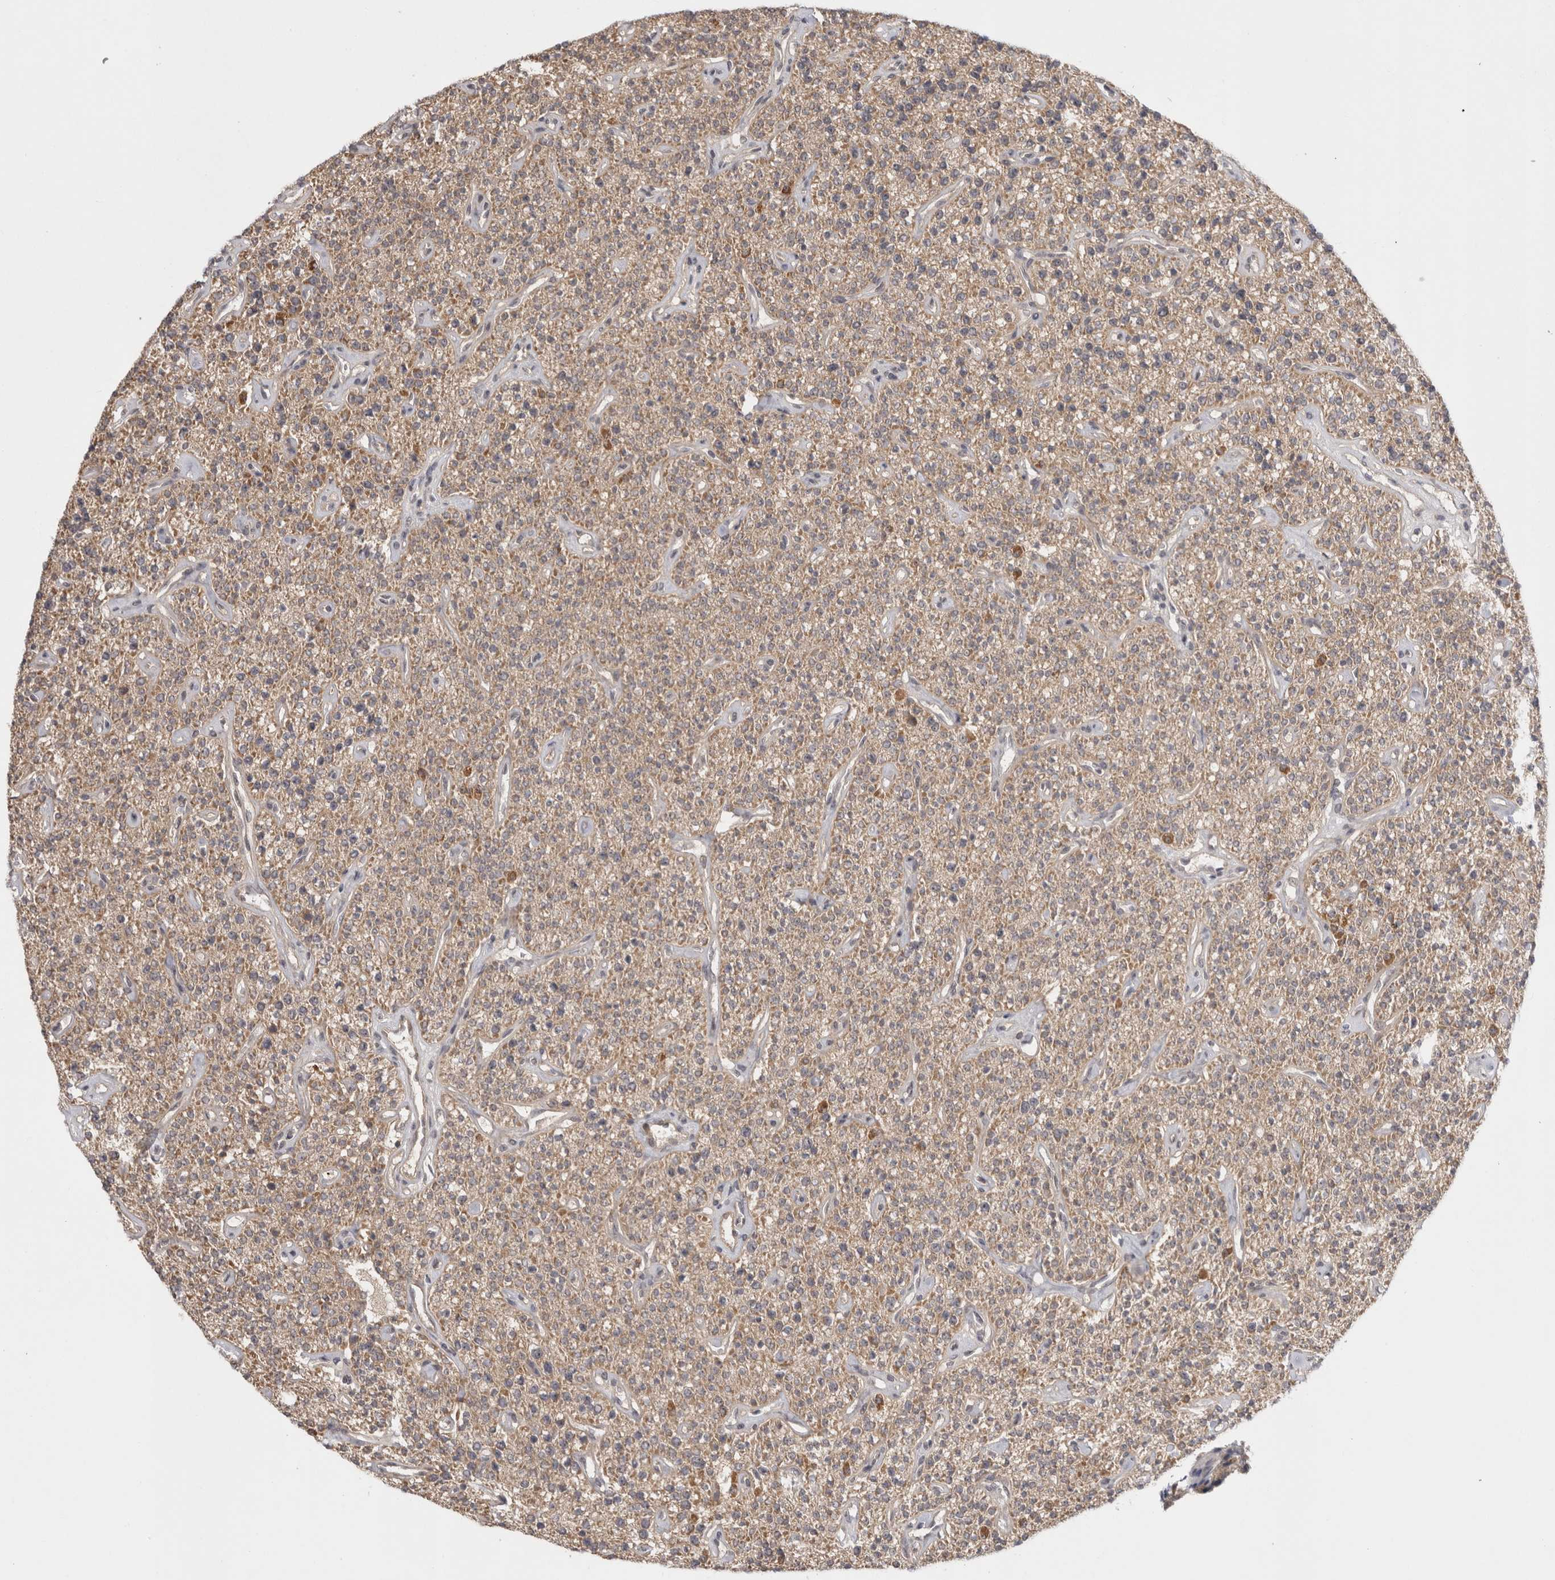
{"staining": {"intensity": "moderate", "quantity": ">75%", "location": "cytoplasmic/membranous"}, "tissue": "parathyroid gland", "cell_type": "Glandular cells", "image_type": "normal", "snomed": [{"axis": "morphology", "description": "Normal tissue, NOS"}, {"axis": "topography", "description": "Parathyroid gland"}], "caption": "Brown immunohistochemical staining in normal parathyroid gland demonstrates moderate cytoplasmic/membranous expression in about >75% of glandular cells. The protein is stained brown, and the nuclei are stained in blue (DAB (3,3'-diaminobenzidine) IHC with brightfield microscopy, high magnification).", "gene": "ZNF318", "patient": {"sex": "male", "age": 46}}